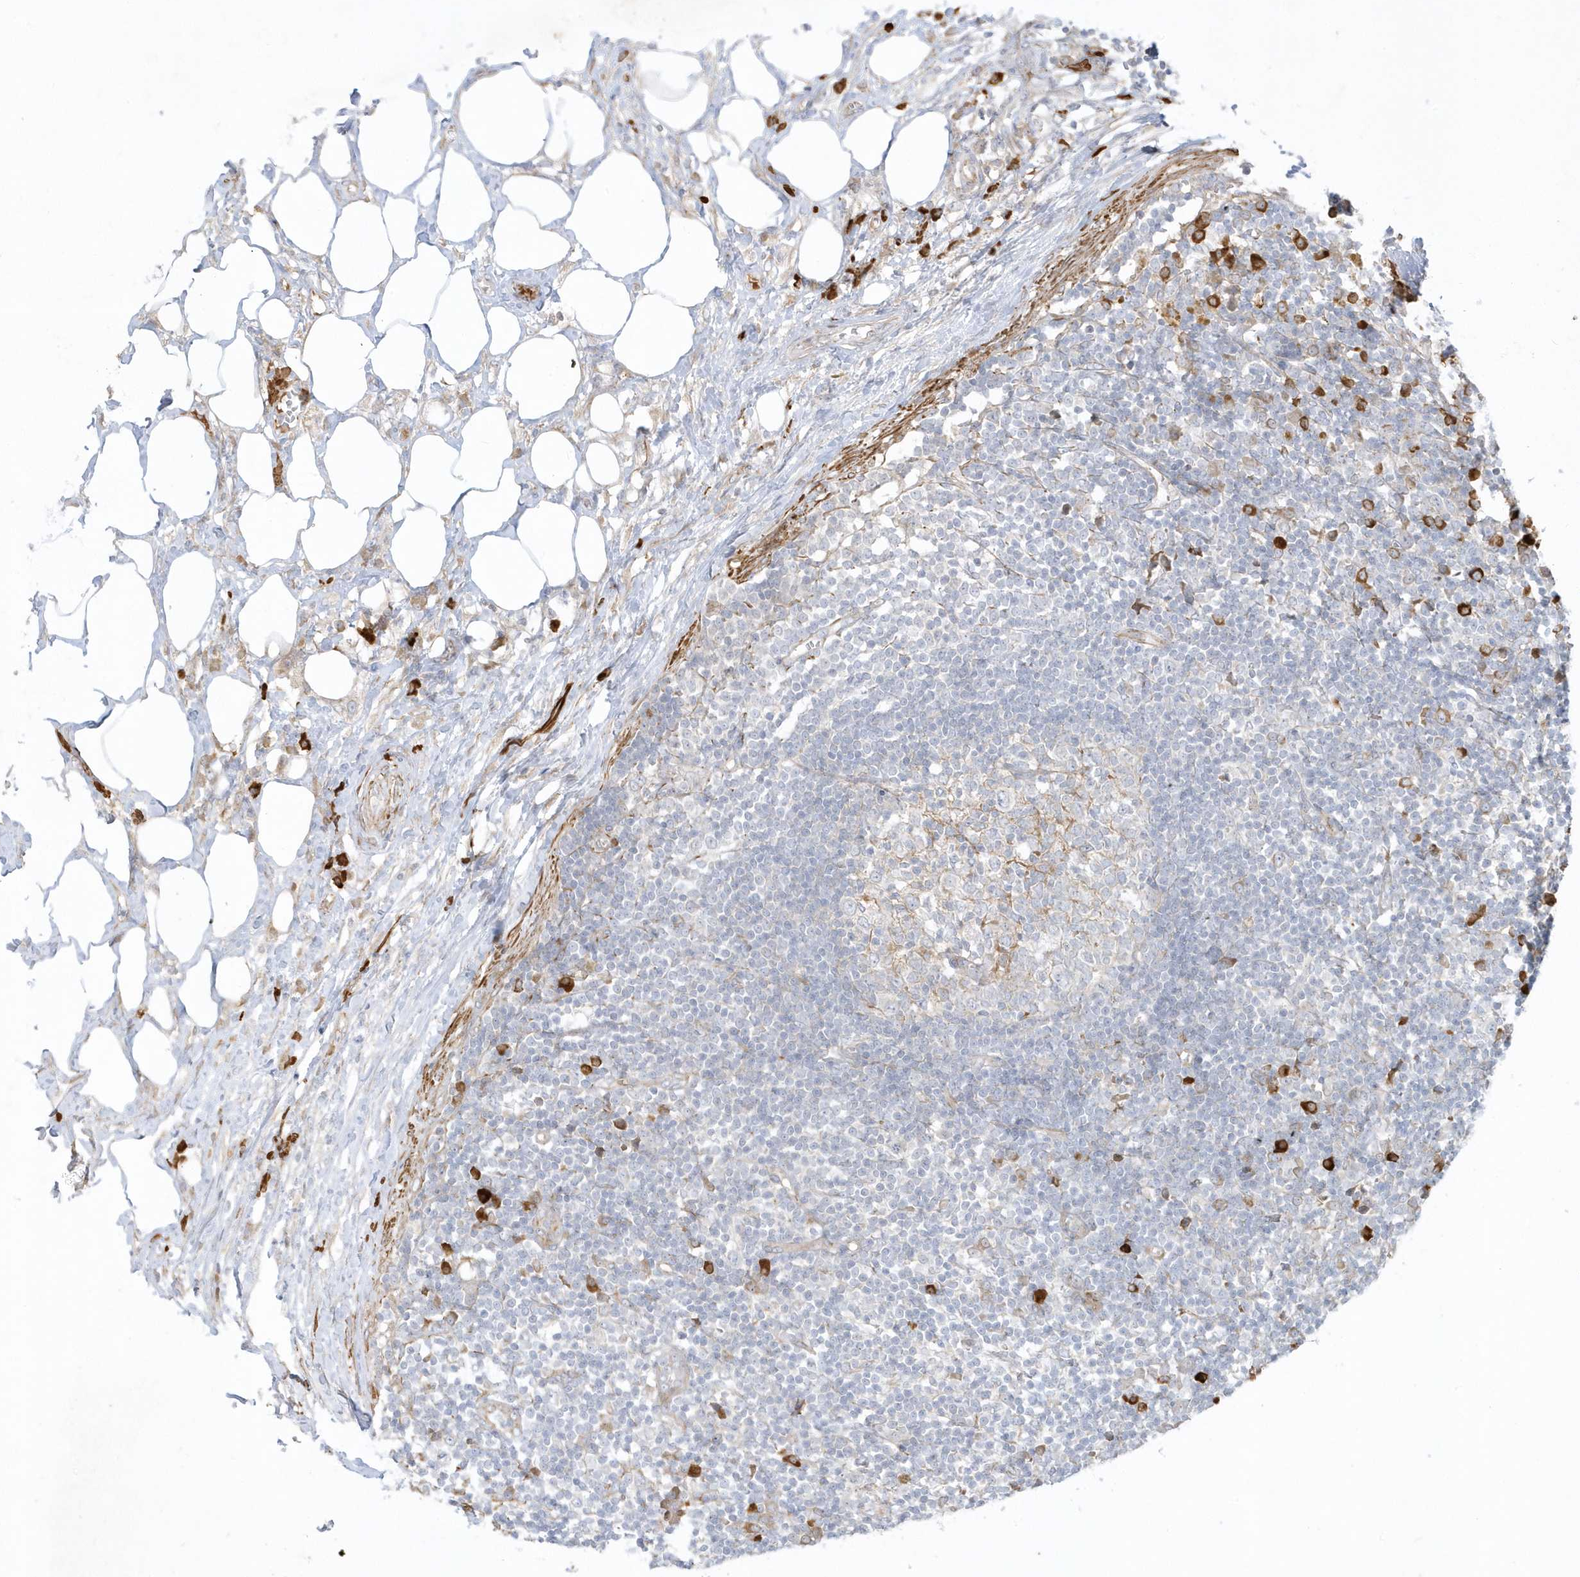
{"staining": {"intensity": "negative", "quantity": "none", "location": "none"}, "tissue": "lymph node", "cell_type": "Germinal center cells", "image_type": "normal", "snomed": [{"axis": "morphology", "description": "Normal tissue, NOS"}, {"axis": "morphology", "description": "Squamous cell carcinoma, metastatic, NOS"}, {"axis": "topography", "description": "Lymph node"}], "caption": "Germinal center cells show no significant staining in unremarkable lymph node.", "gene": "THADA", "patient": {"sex": "male", "age": 73}}